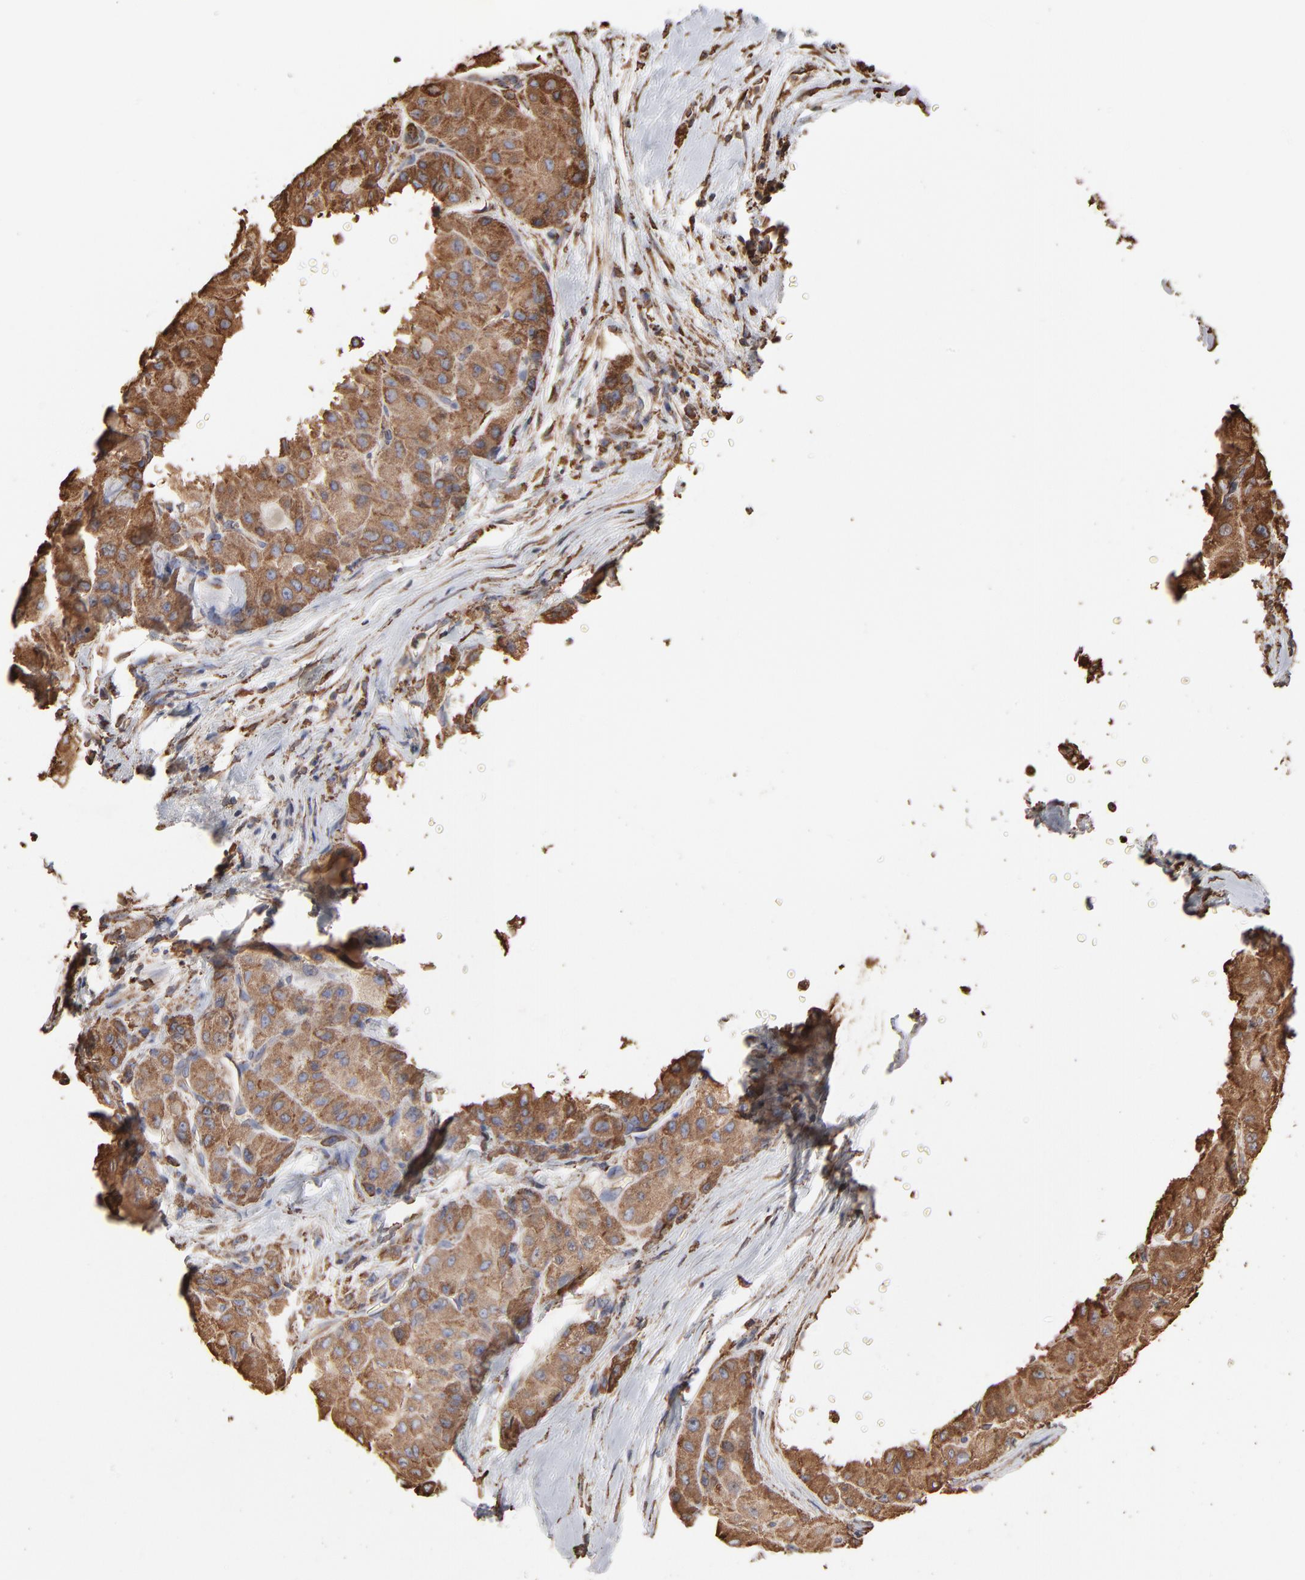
{"staining": {"intensity": "moderate", "quantity": ">75%", "location": "cytoplasmic/membranous"}, "tissue": "liver cancer", "cell_type": "Tumor cells", "image_type": "cancer", "snomed": [{"axis": "morphology", "description": "Carcinoma, Hepatocellular, NOS"}, {"axis": "topography", "description": "Liver"}], "caption": "This is an image of IHC staining of liver cancer, which shows moderate positivity in the cytoplasmic/membranous of tumor cells.", "gene": "PDIA3", "patient": {"sex": "male", "age": 80}}